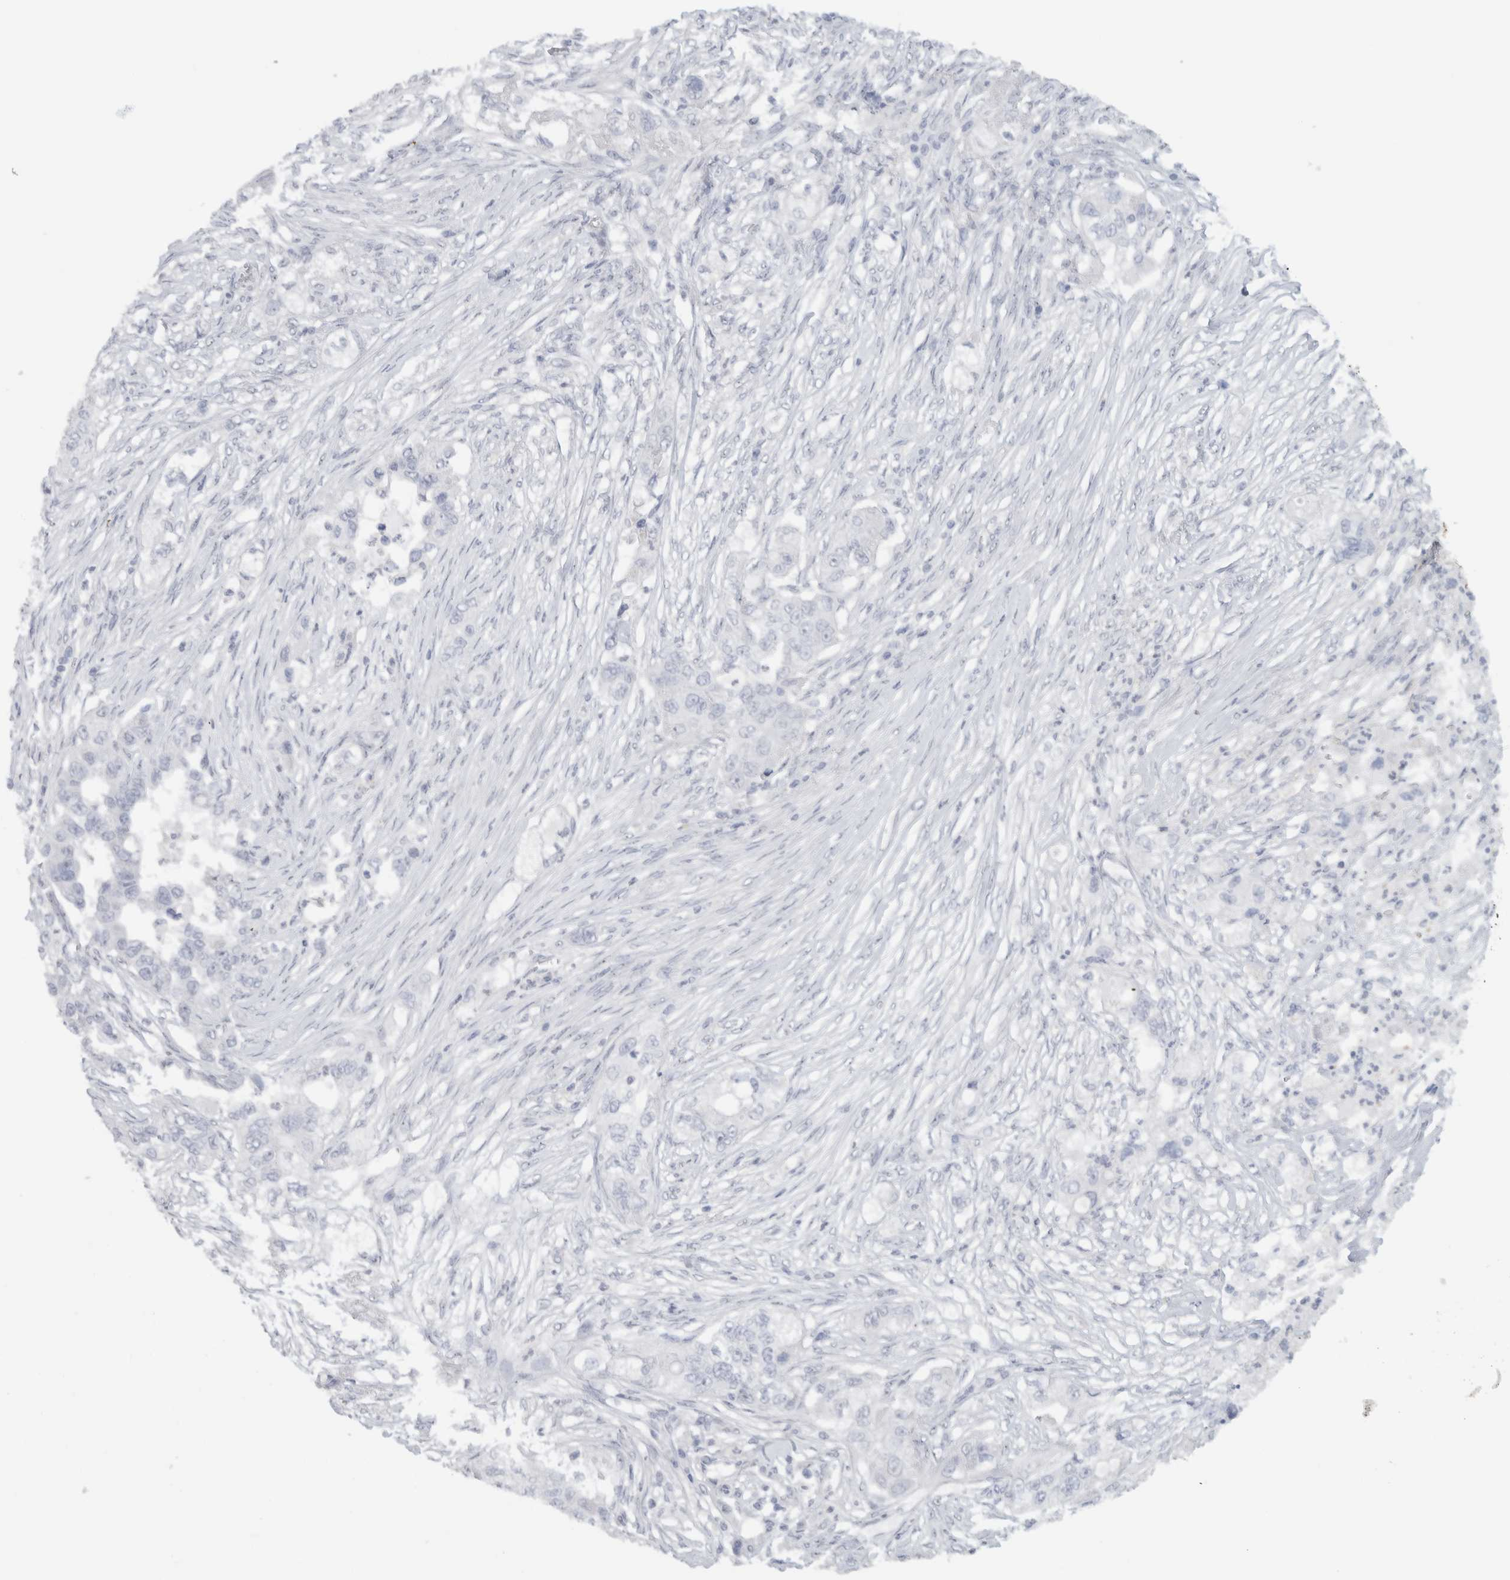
{"staining": {"intensity": "negative", "quantity": "none", "location": "none"}, "tissue": "pancreatic cancer", "cell_type": "Tumor cells", "image_type": "cancer", "snomed": [{"axis": "morphology", "description": "Adenocarcinoma, NOS"}, {"axis": "topography", "description": "Pancreas"}], "caption": "A photomicrograph of adenocarcinoma (pancreatic) stained for a protein exhibits no brown staining in tumor cells.", "gene": "FMR1NB", "patient": {"sex": "female", "age": 78}}